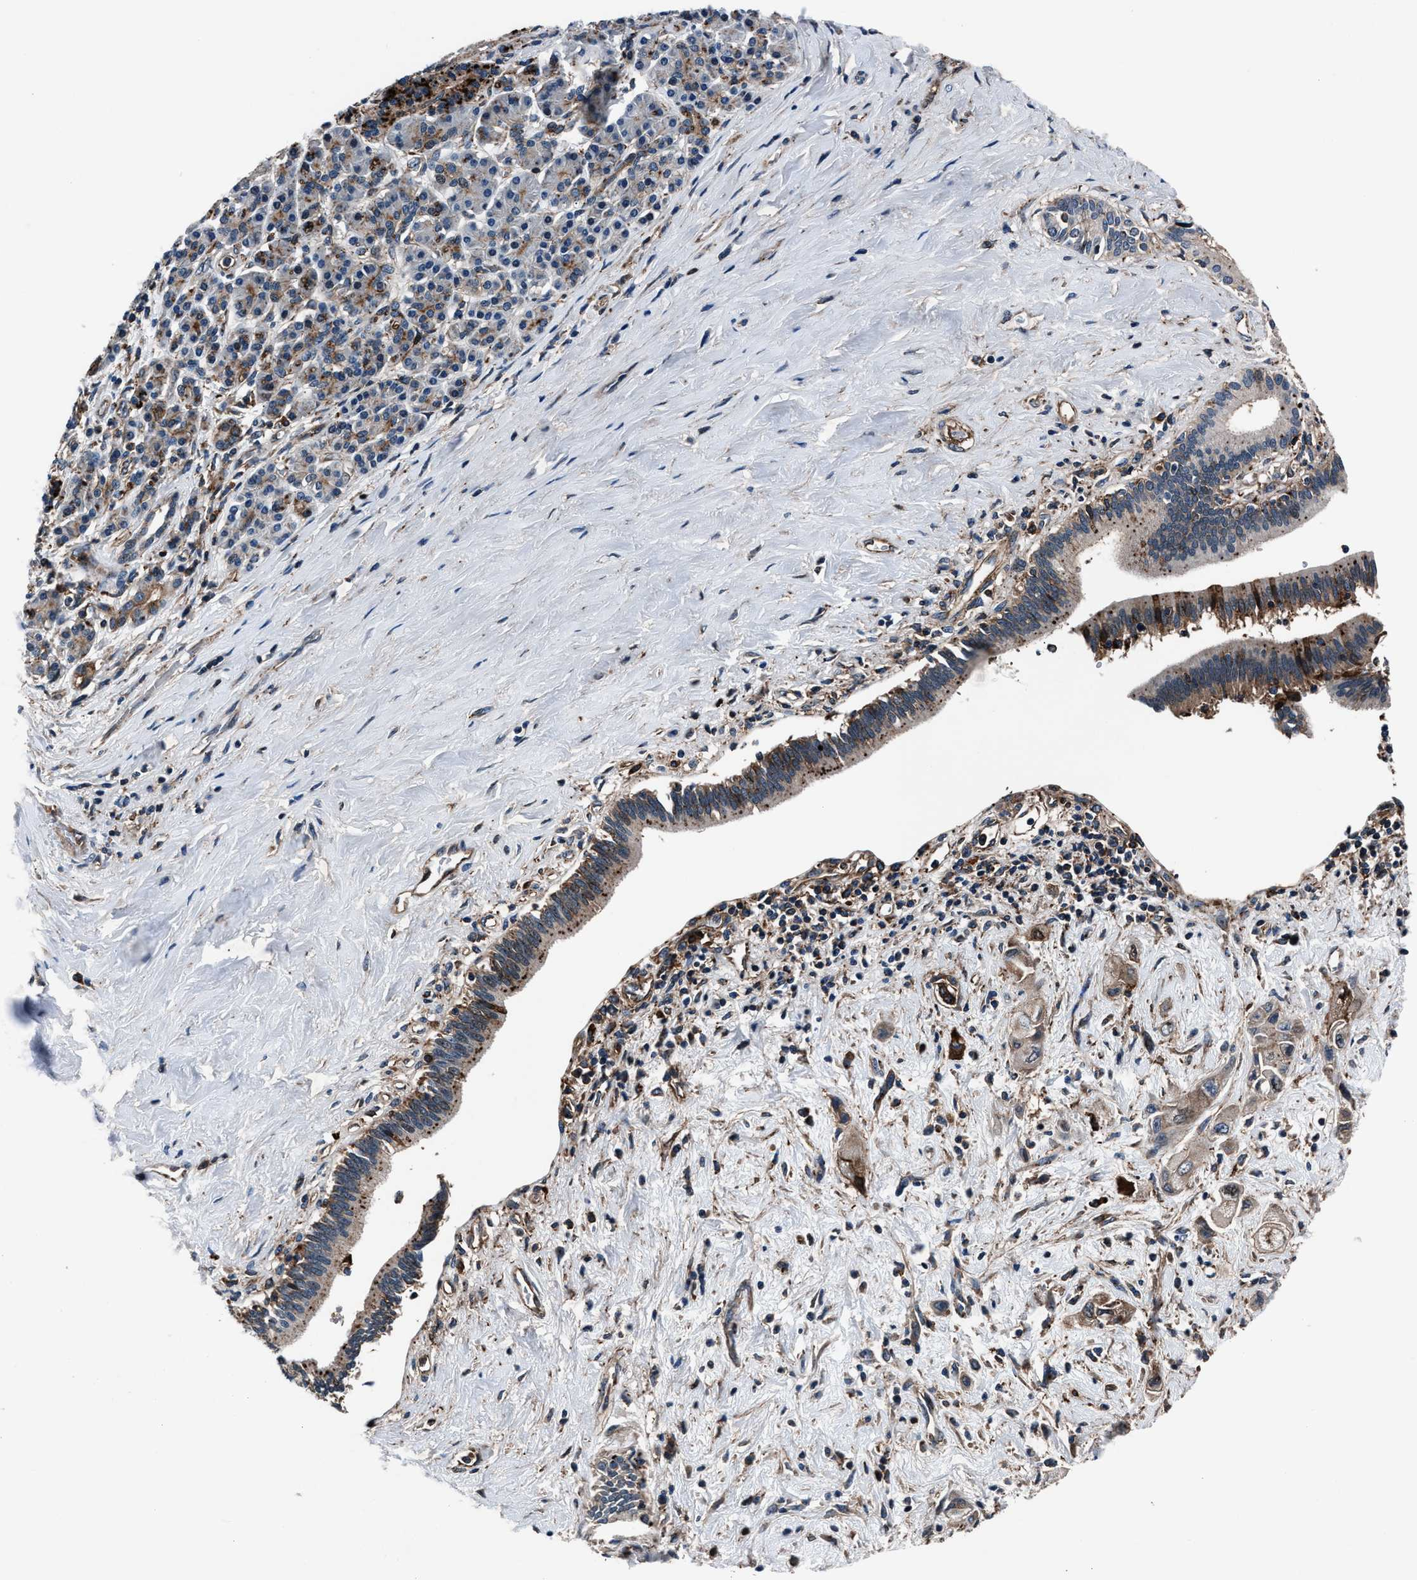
{"staining": {"intensity": "weak", "quantity": "<25%", "location": "cytoplasmic/membranous"}, "tissue": "pancreatic cancer", "cell_type": "Tumor cells", "image_type": "cancer", "snomed": [{"axis": "morphology", "description": "Adenocarcinoma, NOS"}, {"axis": "topography", "description": "Pancreas"}], "caption": "An image of pancreatic cancer (adenocarcinoma) stained for a protein exhibits no brown staining in tumor cells. The staining was performed using DAB to visualize the protein expression in brown, while the nuclei were stained in blue with hematoxylin (Magnification: 20x).", "gene": "MFSD11", "patient": {"sex": "female", "age": 66}}